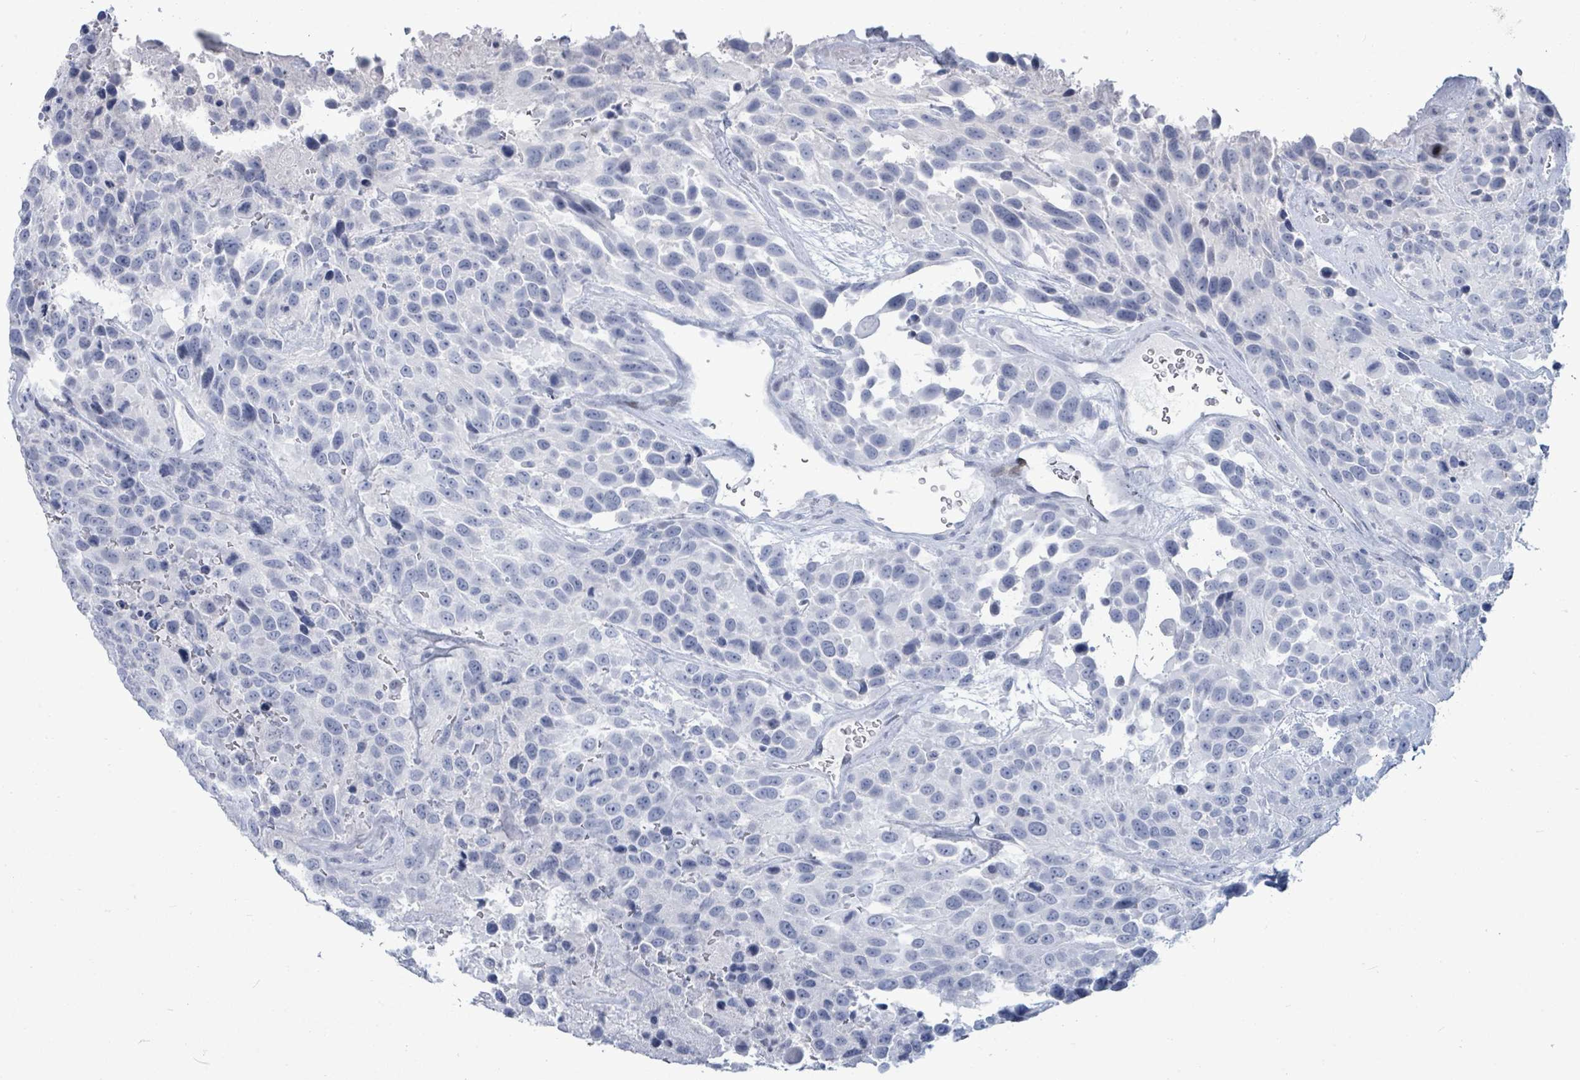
{"staining": {"intensity": "negative", "quantity": "none", "location": "none"}, "tissue": "urothelial cancer", "cell_type": "Tumor cells", "image_type": "cancer", "snomed": [{"axis": "morphology", "description": "Urothelial carcinoma, High grade"}, {"axis": "topography", "description": "Urinary bladder"}], "caption": "IHC image of neoplastic tissue: urothelial cancer stained with DAB displays no significant protein staining in tumor cells.", "gene": "MALL", "patient": {"sex": "female", "age": 70}}